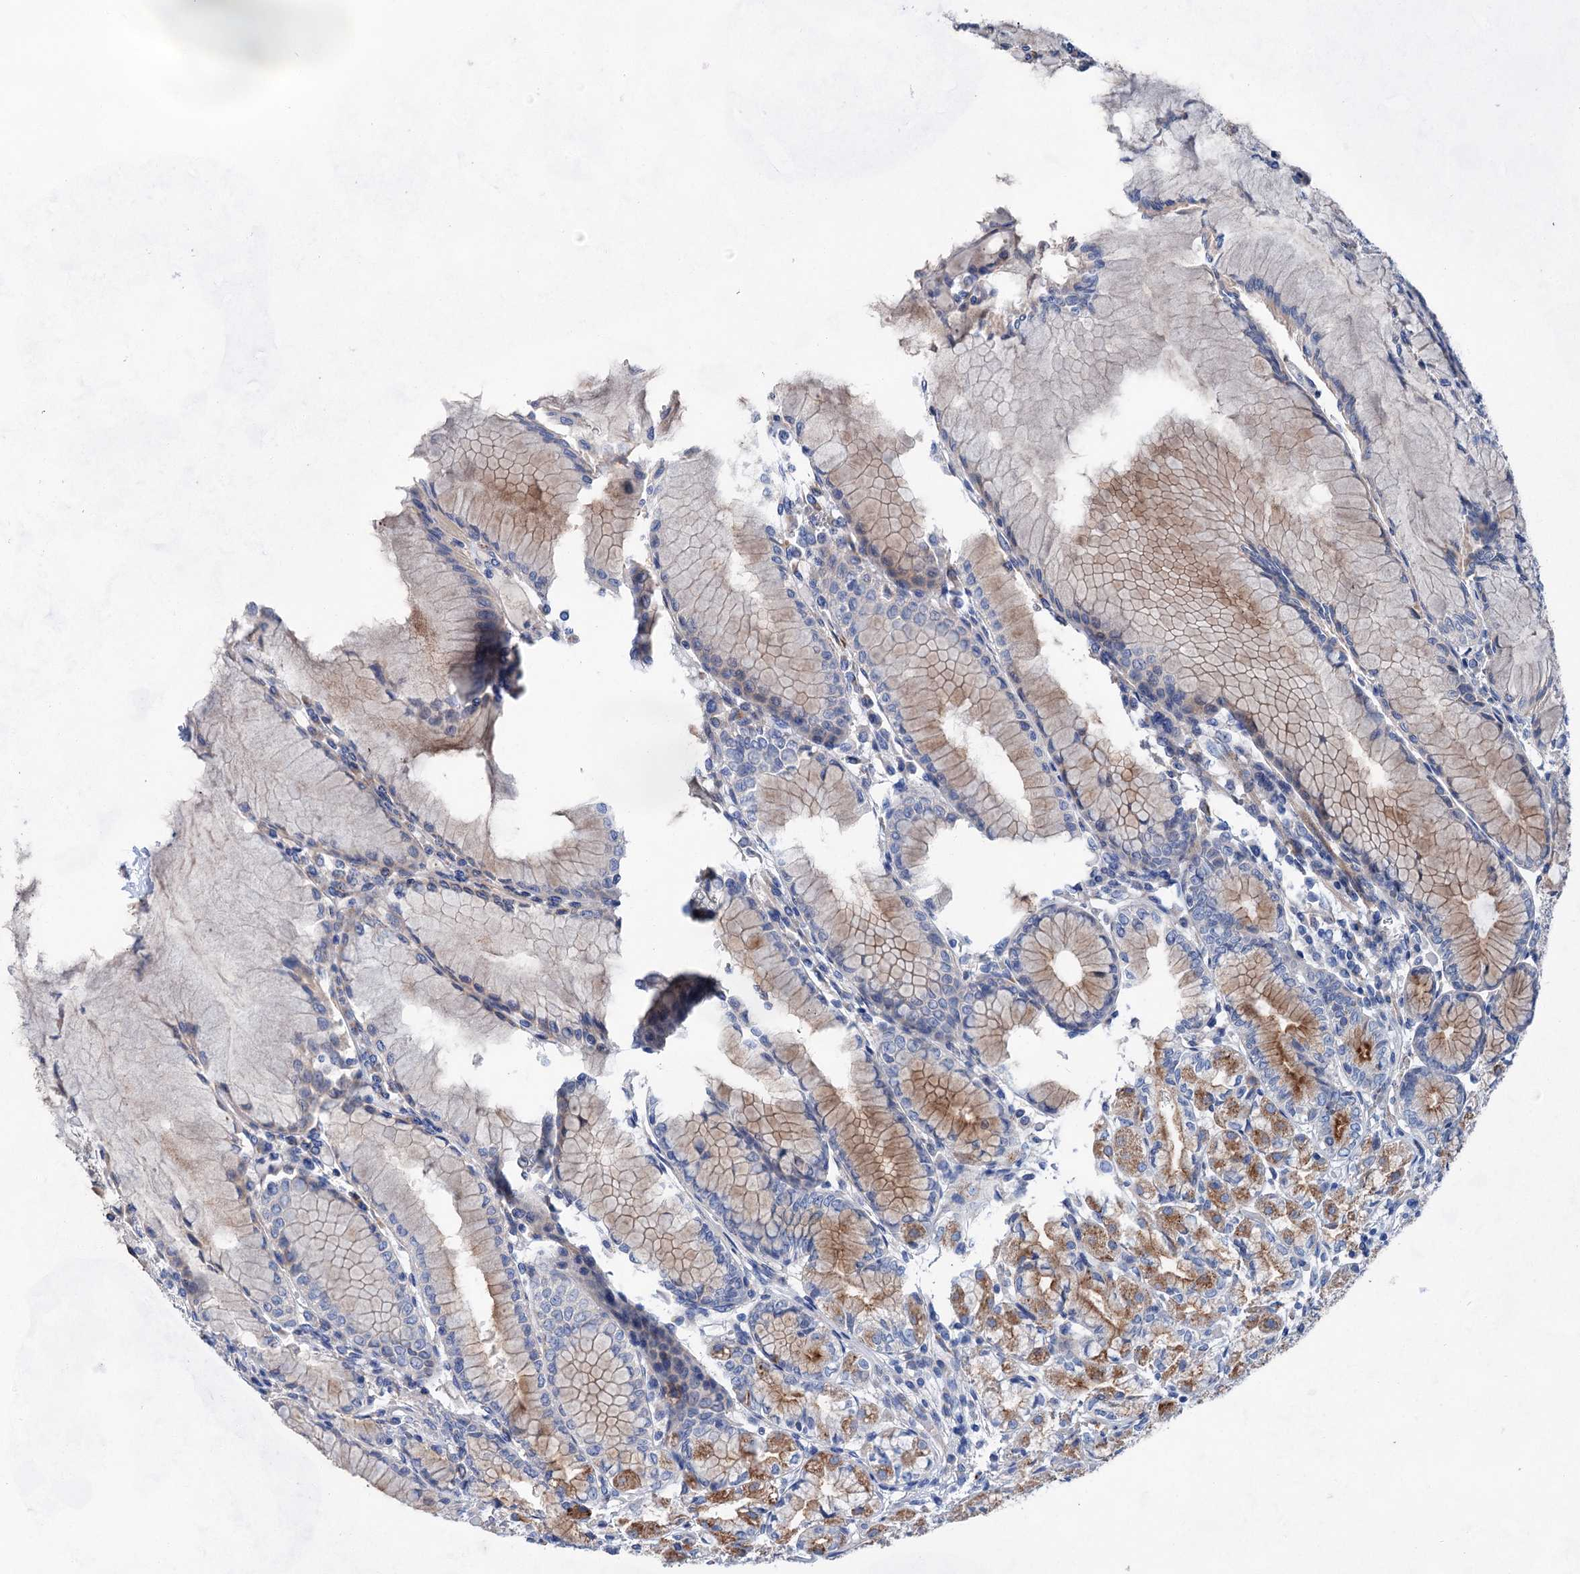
{"staining": {"intensity": "strong", "quantity": "<25%", "location": "cytoplasmic/membranous"}, "tissue": "stomach", "cell_type": "Glandular cells", "image_type": "normal", "snomed": [{"axis": "morphology", "description": "Normal tissue, NOS"}, {"axis": "topography", "description": "Stomach"}], "caption": "Stomach stained with a brown dye shows strong cytoplasmic/membranous positive staining in about <25% of glandular cells.", "gene": "GPR155", "patient": {"sex": "female", "age": 57}}